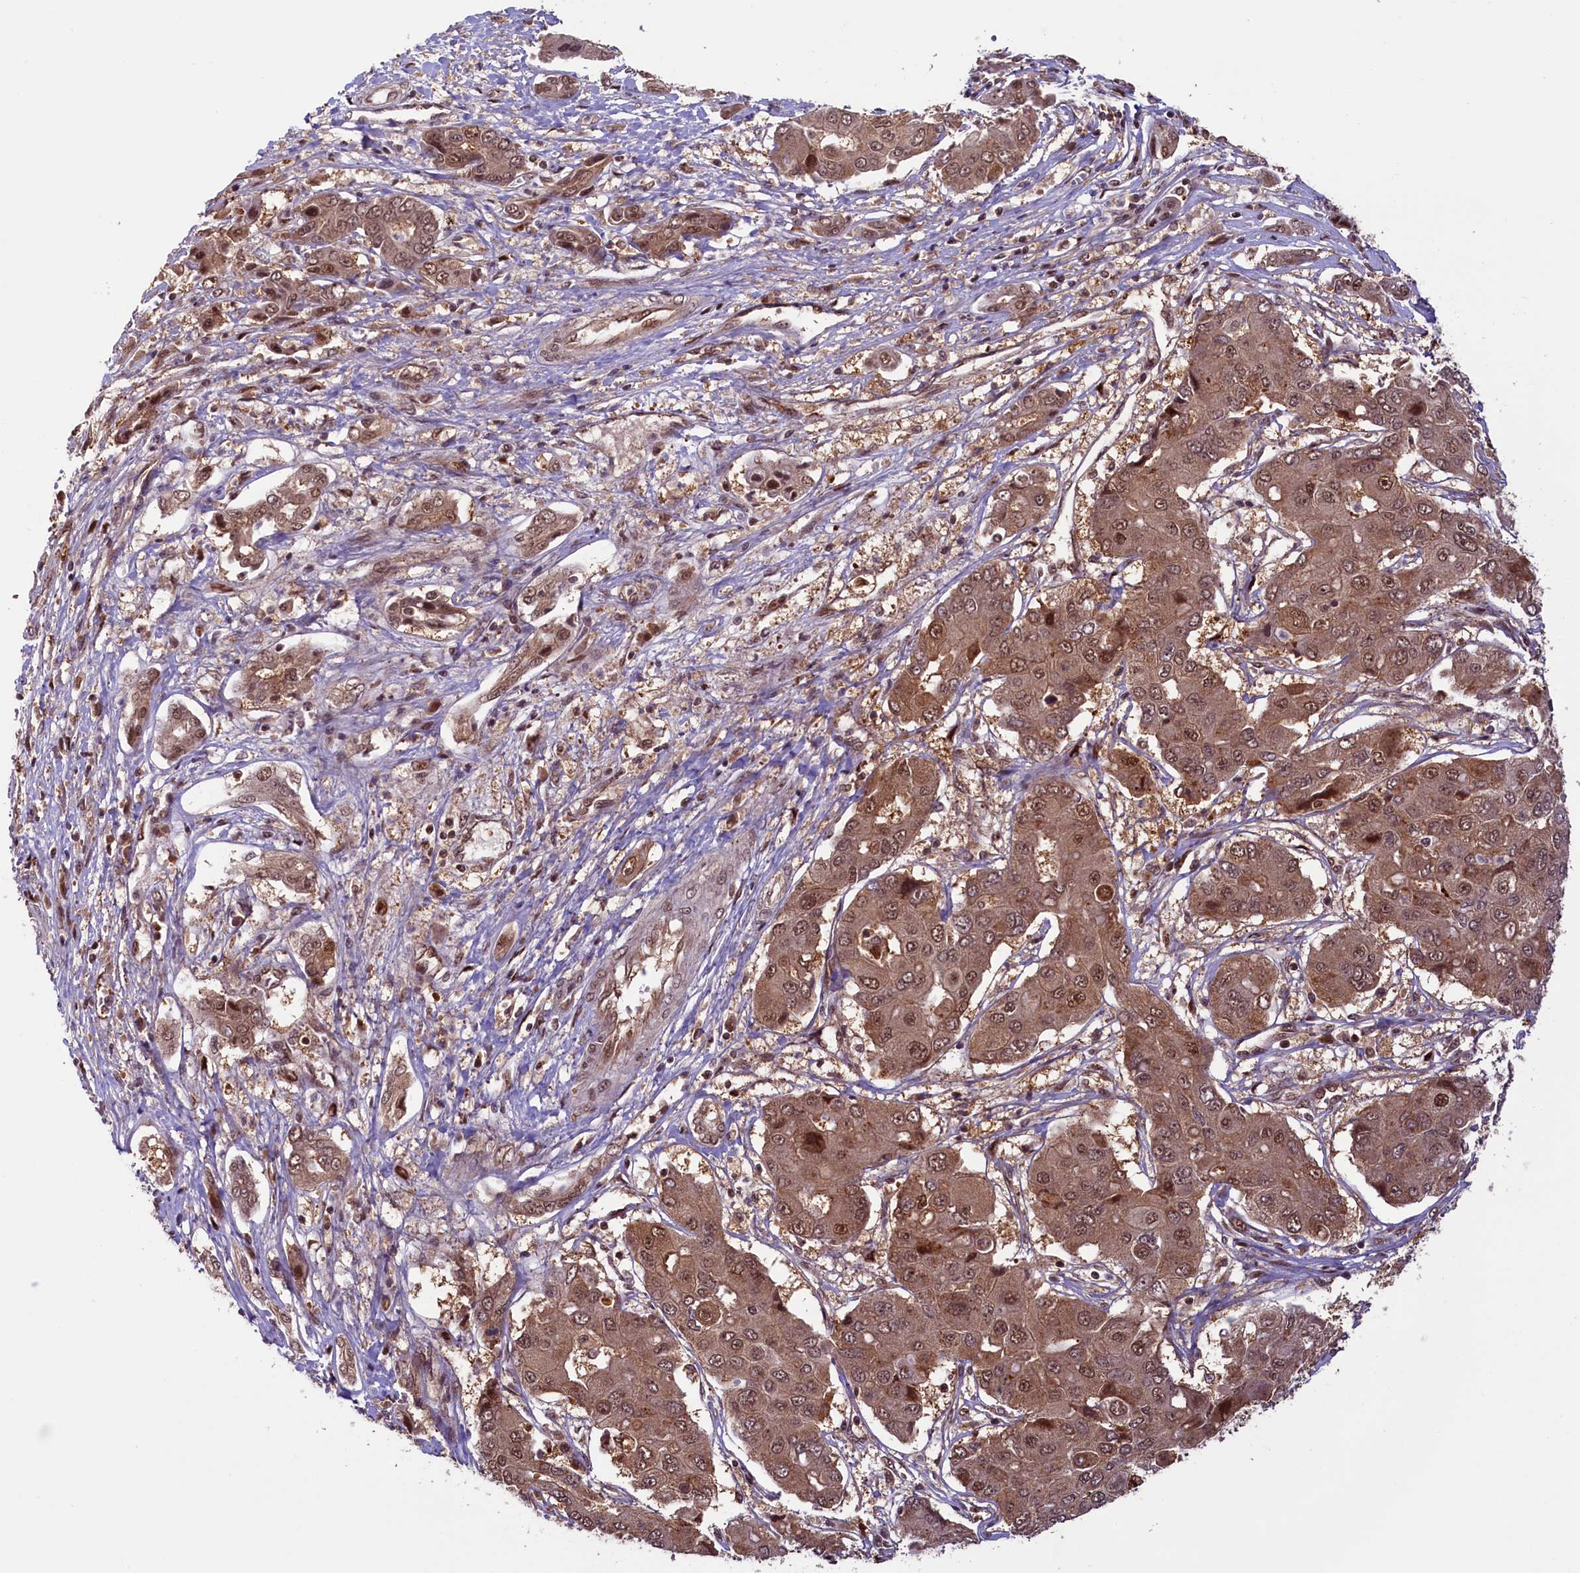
{"staining": {"intensity": "moderate", "quantity": ">75%", "location": "cytoplasmic/membranous,nuclear"}, "tissue": "liver cancer", "cell_type": "Tumor cells", "image_type": "cancer", "snomed": [{"axis": "morphology", "description": "Cholangiocarcinoma"}, {"axis": "topography", "description": "Liver"}], "caption": "Immunohistochemistry (DAB (3,3'-diaminobenzidine)) staining of human liver cancer (cholangiocarcinoma) displays moderate cytoplasmic/membranous and nuclear protein staining in about >75% of tumor cells.", "gene": "SLC7A6OS", "patient": {"sex": "male", "age": 67}}